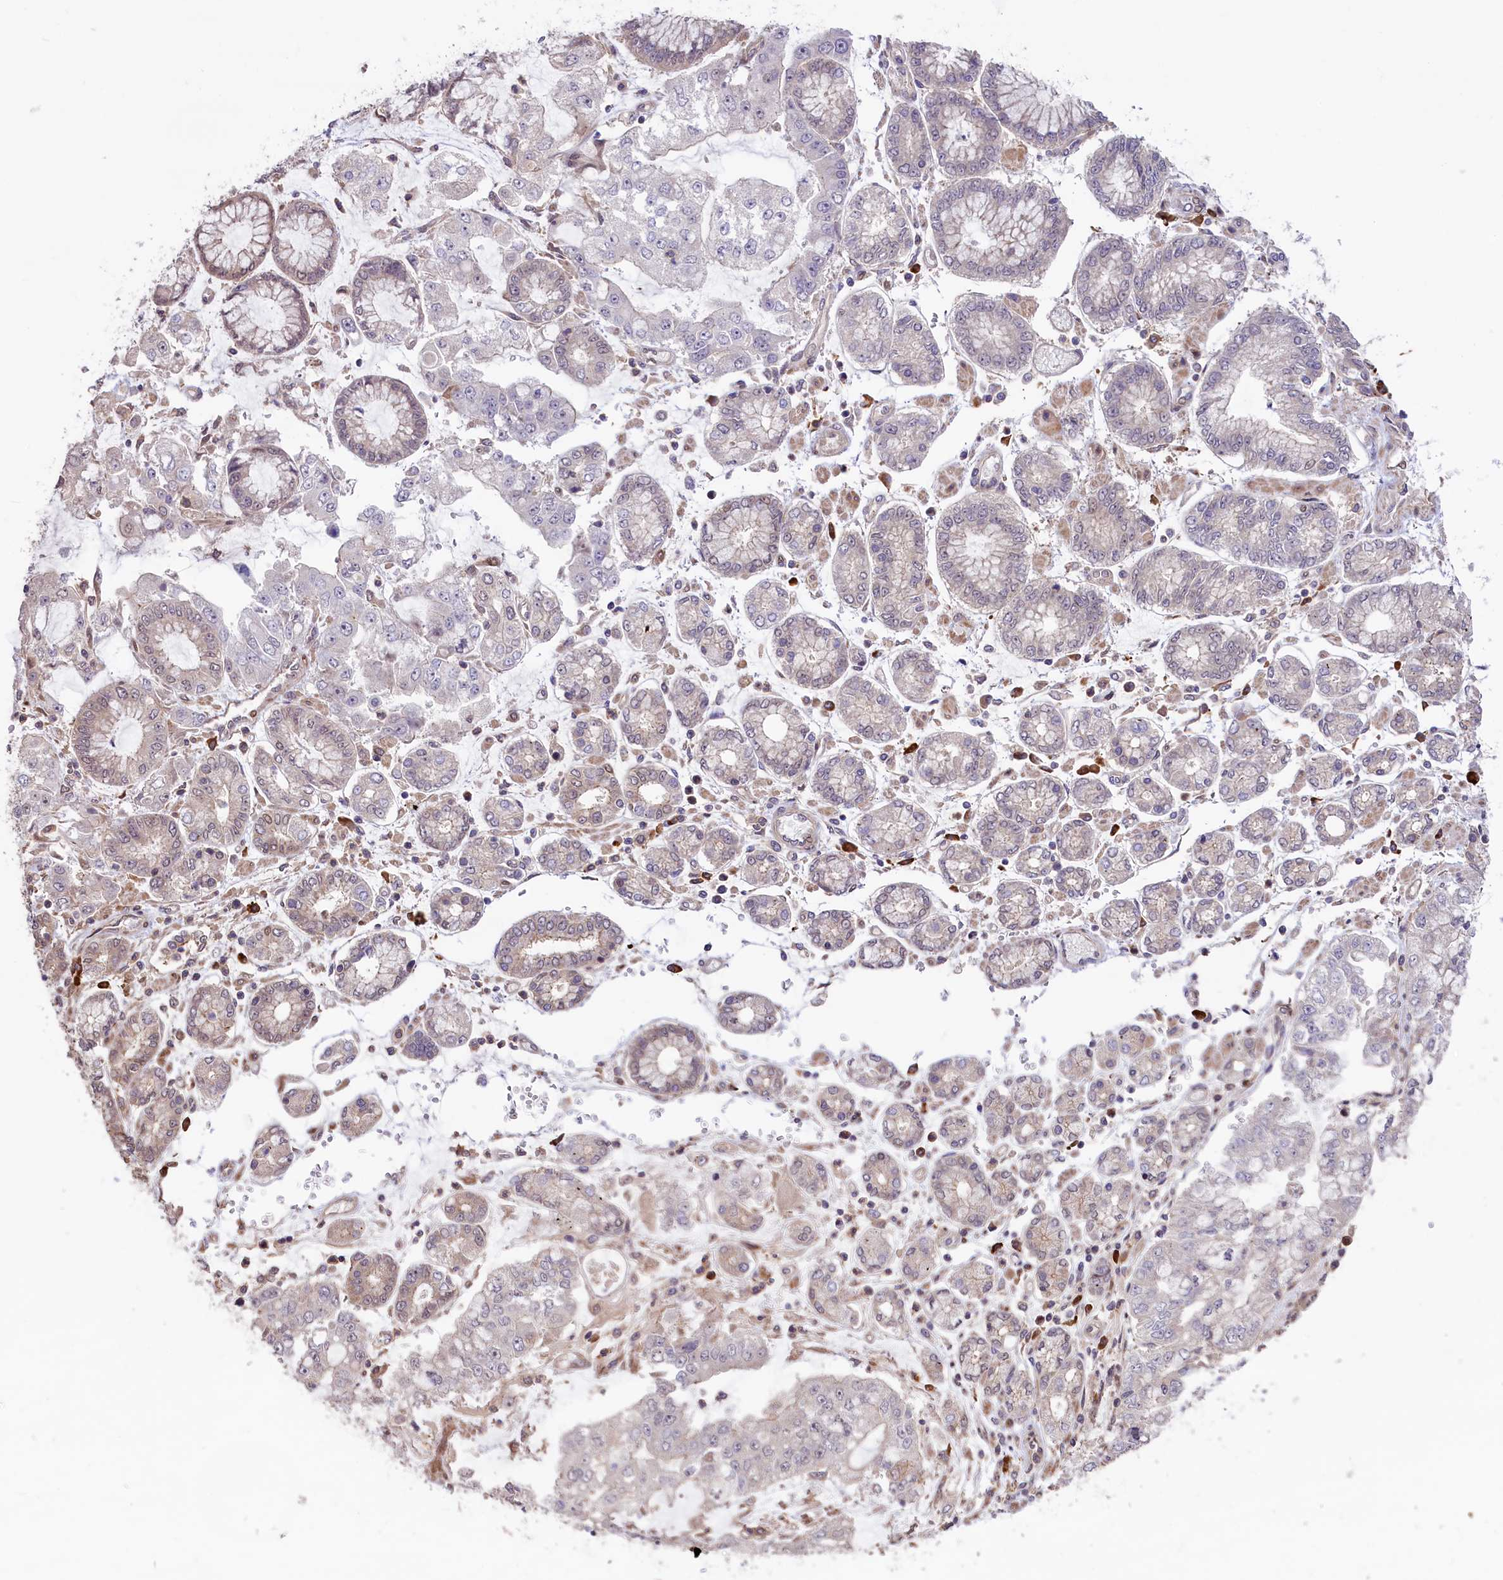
{"staining": {"intensity": "negative", "quantity": "none", "location": "none"}, "tissue": "stomach cancer", "cell_type": "Tumor cells", "image_type": "cancer", "snomed": [{"axis": "morphology", "description": "Adenocarcinoma, NOS"}, {"axis": "topography", "description": "Stomach"}], "caption": "A high-resolution micrograph shows immunohistochemistry (IHC) staining of adenocarcinoma (stomach), which demonstrates no significant positivity in tumor cells. (DAB (3,3'-diaminobenzidine) immunohistochemistry visualized using brightfield microscopy, high magnification).", "gene": "RIC8A", "patient": {"sex": "male", "age": 76}}